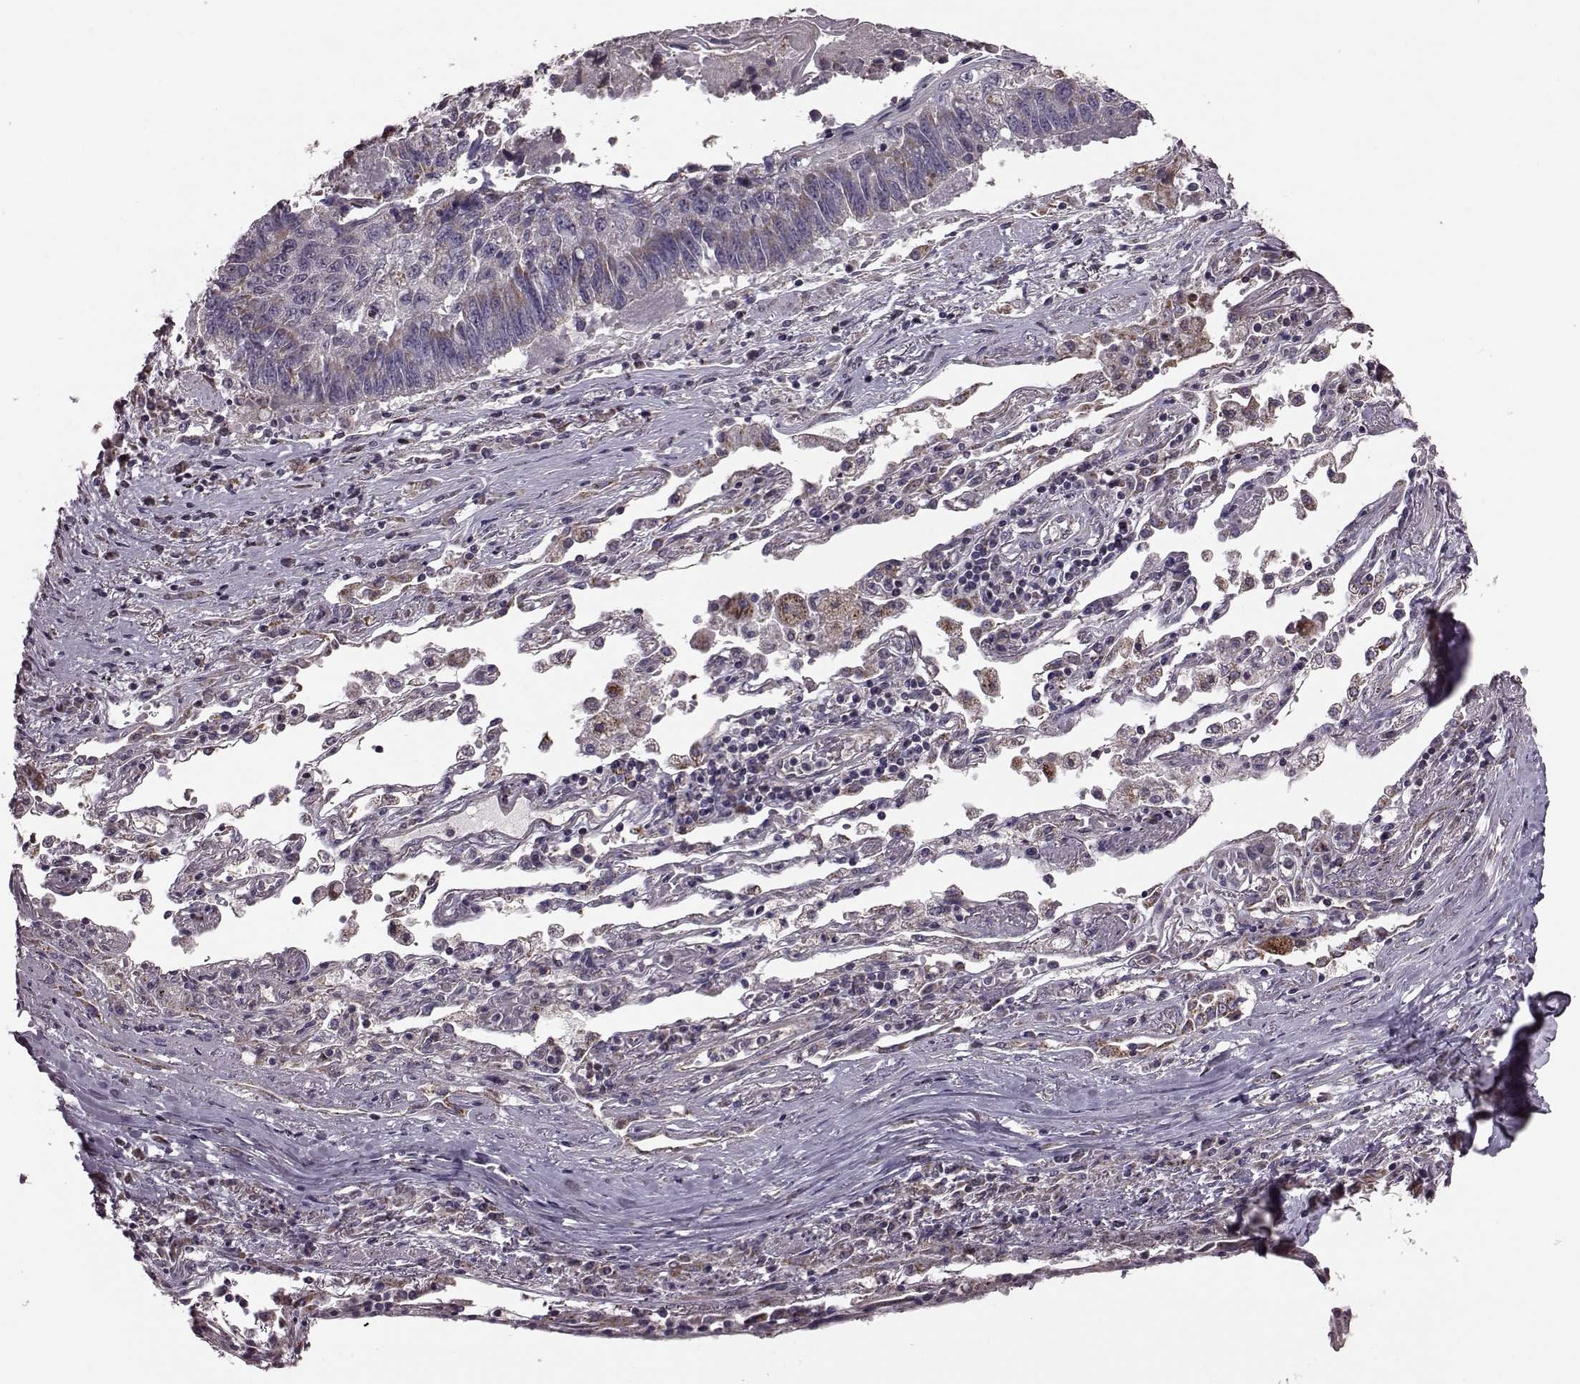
{"staining": {"intensity": "moderate", "quantity": "25%-75%", "location": "cytoplasmic/membranous"}, "tissue": "lung cancer", "cell_type": "Tumor cells", "image_type": "cancer", "snomed": [{"axis": "morphology", "description": "Squamous cell carcinoma, NOS"}, {"axis": "topography", "description": "Lung"}], "caption": "Immunohistochemical staining of lung cancer reveals medium levels of moderate cytoplasmic/membranous staining in about 25%-75% of tumor cells. (IHC, brightfield microscopy, high magnification).", "gene": "PUDP", "patient": {"sex": "male", "age": 73}}